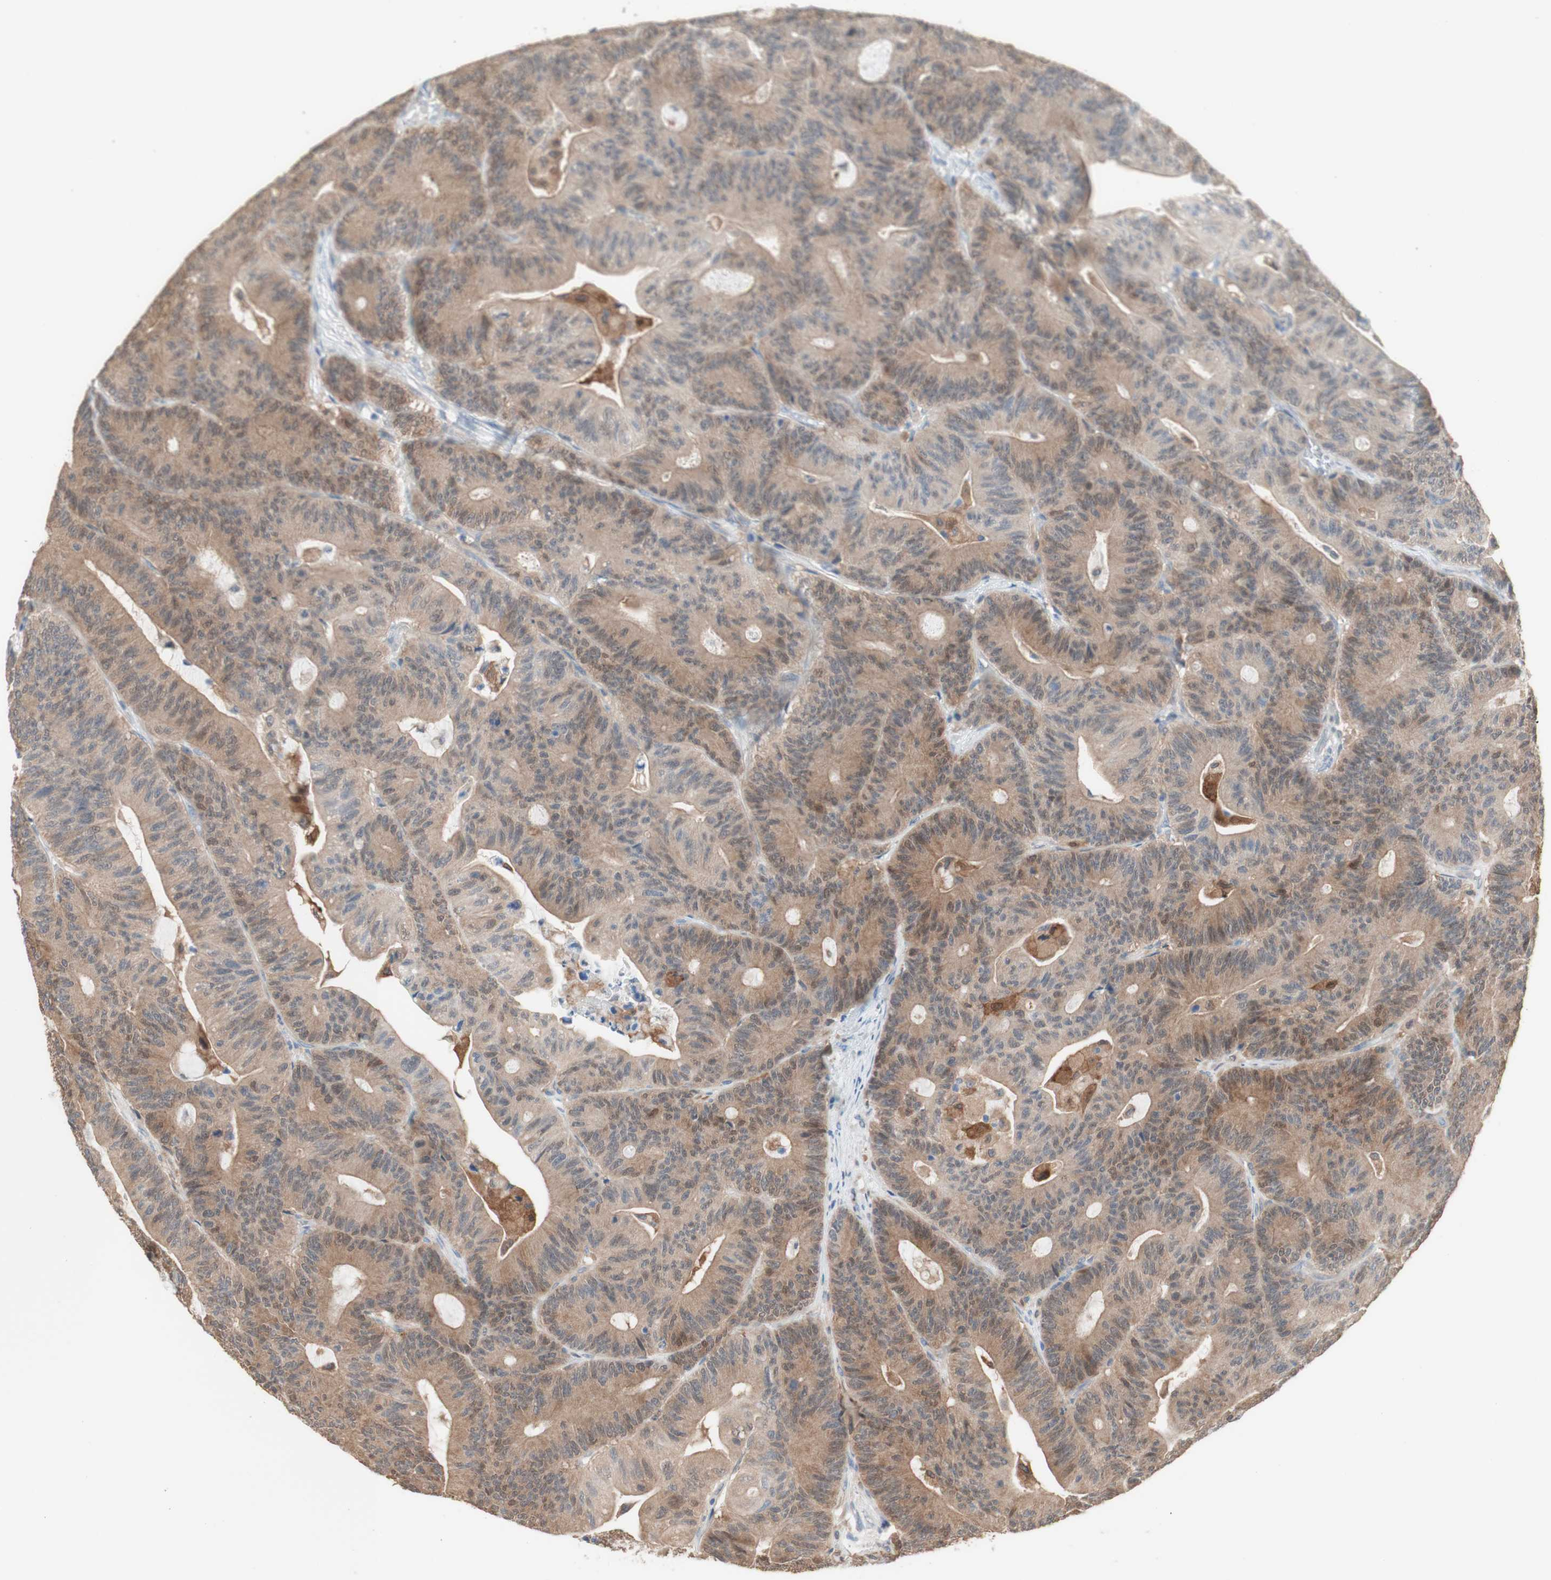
{"staining": {"intensity": "moderate", "quantity": ">75%", "location": "cytoplasmic/membranous"}, "tissue": "colorectal cancer", "cell_type": "Tumor cells", "image_type": "cancer", "snomed": [{"axis": "morphology", "description": "Adenocarcinoma, NOS"}, {"axis": "topography", "description": "Colon"}], "caption": "Tumor cells exhibit moderate cytoplasmic/membranous positivity in approximately >75% of cells in colorectal adenocarcinoma.", "gene": "COMT", "patient": {"sex": "female", "age": 84}}